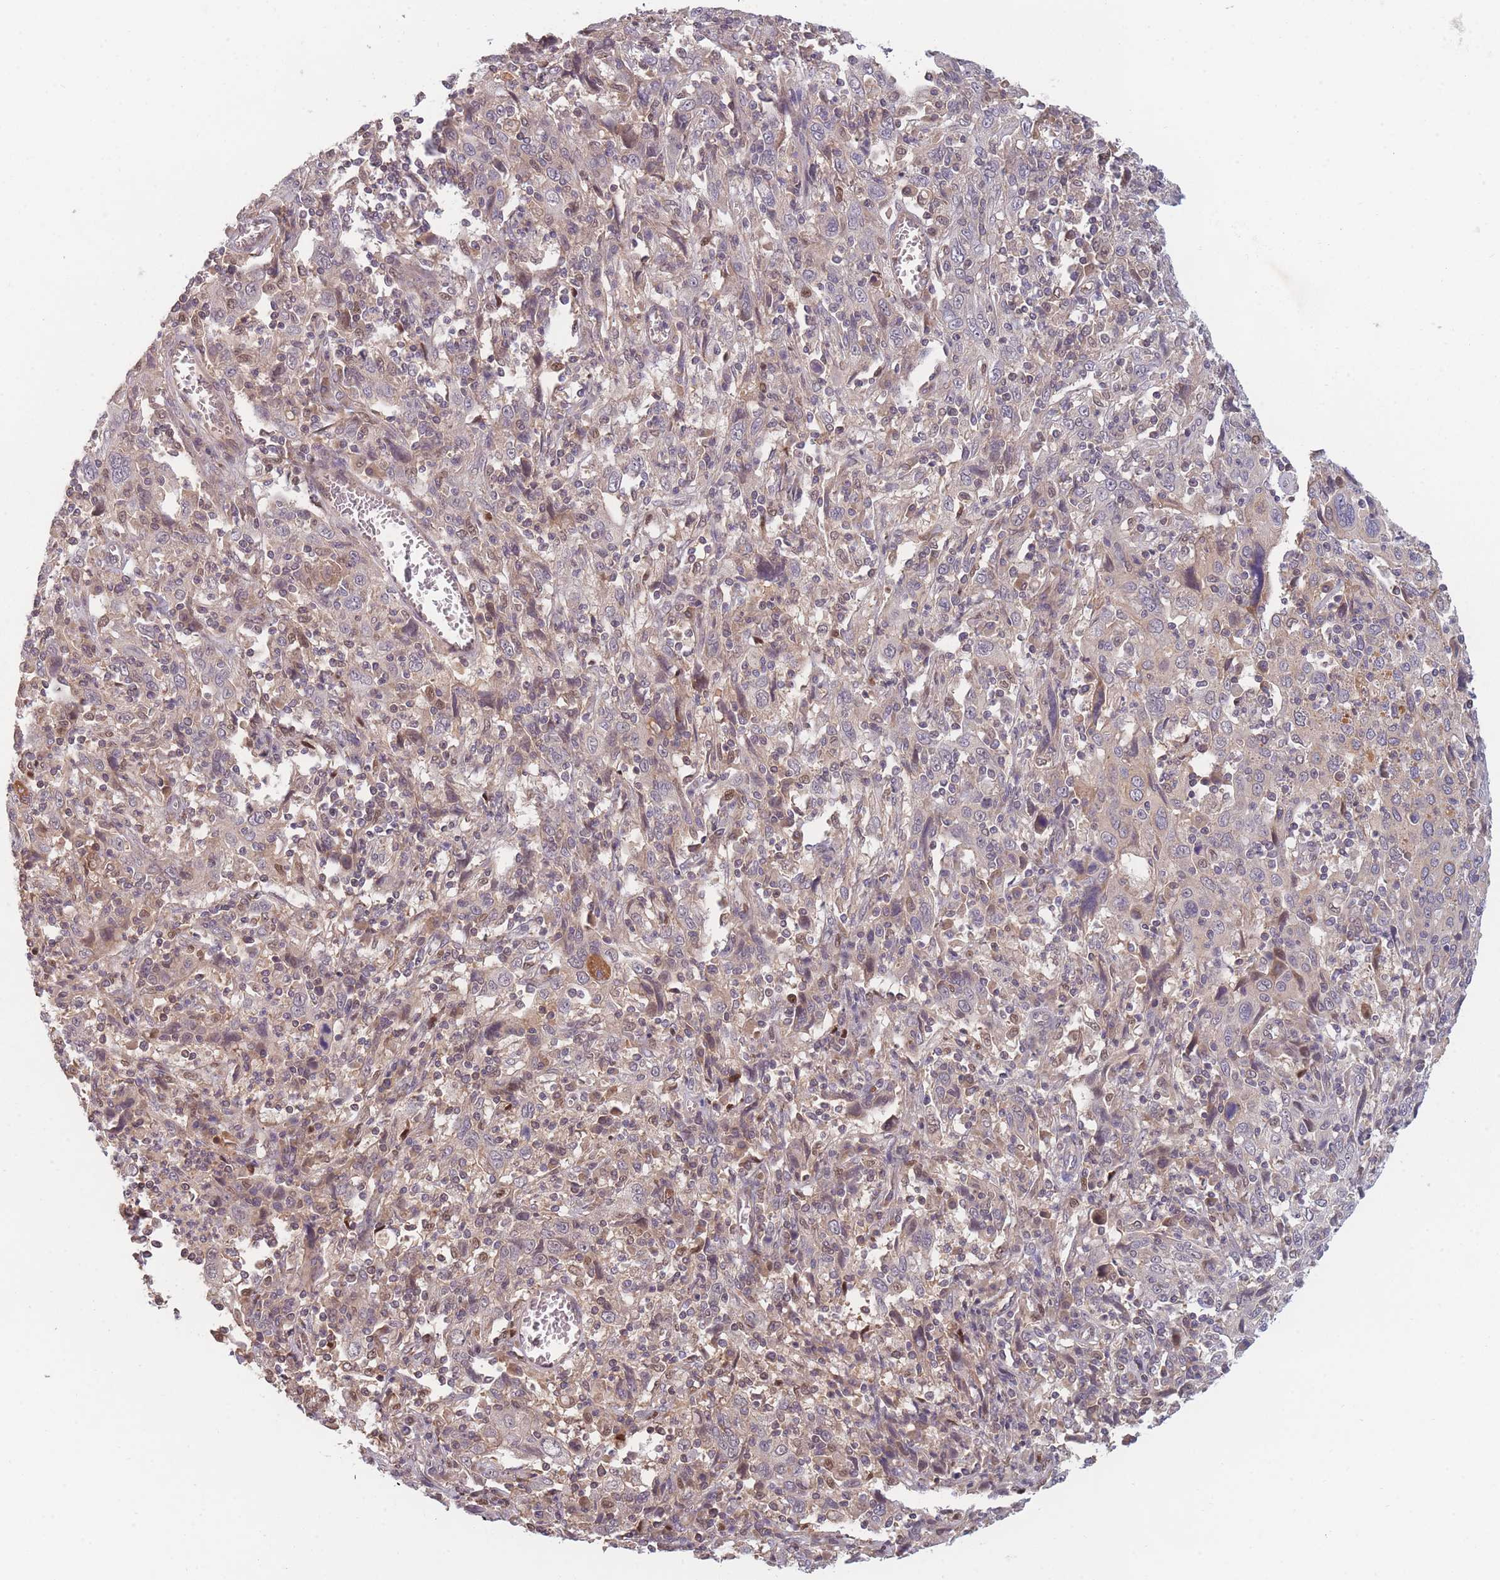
{"staining": {"intensity": "weak", "quantity": "25%-75%", "location": "cytoplasmic/membranous"}, "tissue": "cervical cancer", "cell_type": "Tumor cells", "image_type": "cancer", "snomed": [{"axis": "morphology", "description": "Squamous cell carcinoma, NOS"}, {"axis": "topography", "description": "Cervix"}], "caption": "High-power microscopy captured an immunohistochemistry micrograph of cervical squamous cell carcinoma, revealing weak cytoplasmic/membranous staining in approximately 25%-75% of tumor cells.", "gene": "FAM153A", "patient": {"sex": "female", "age": 46}}